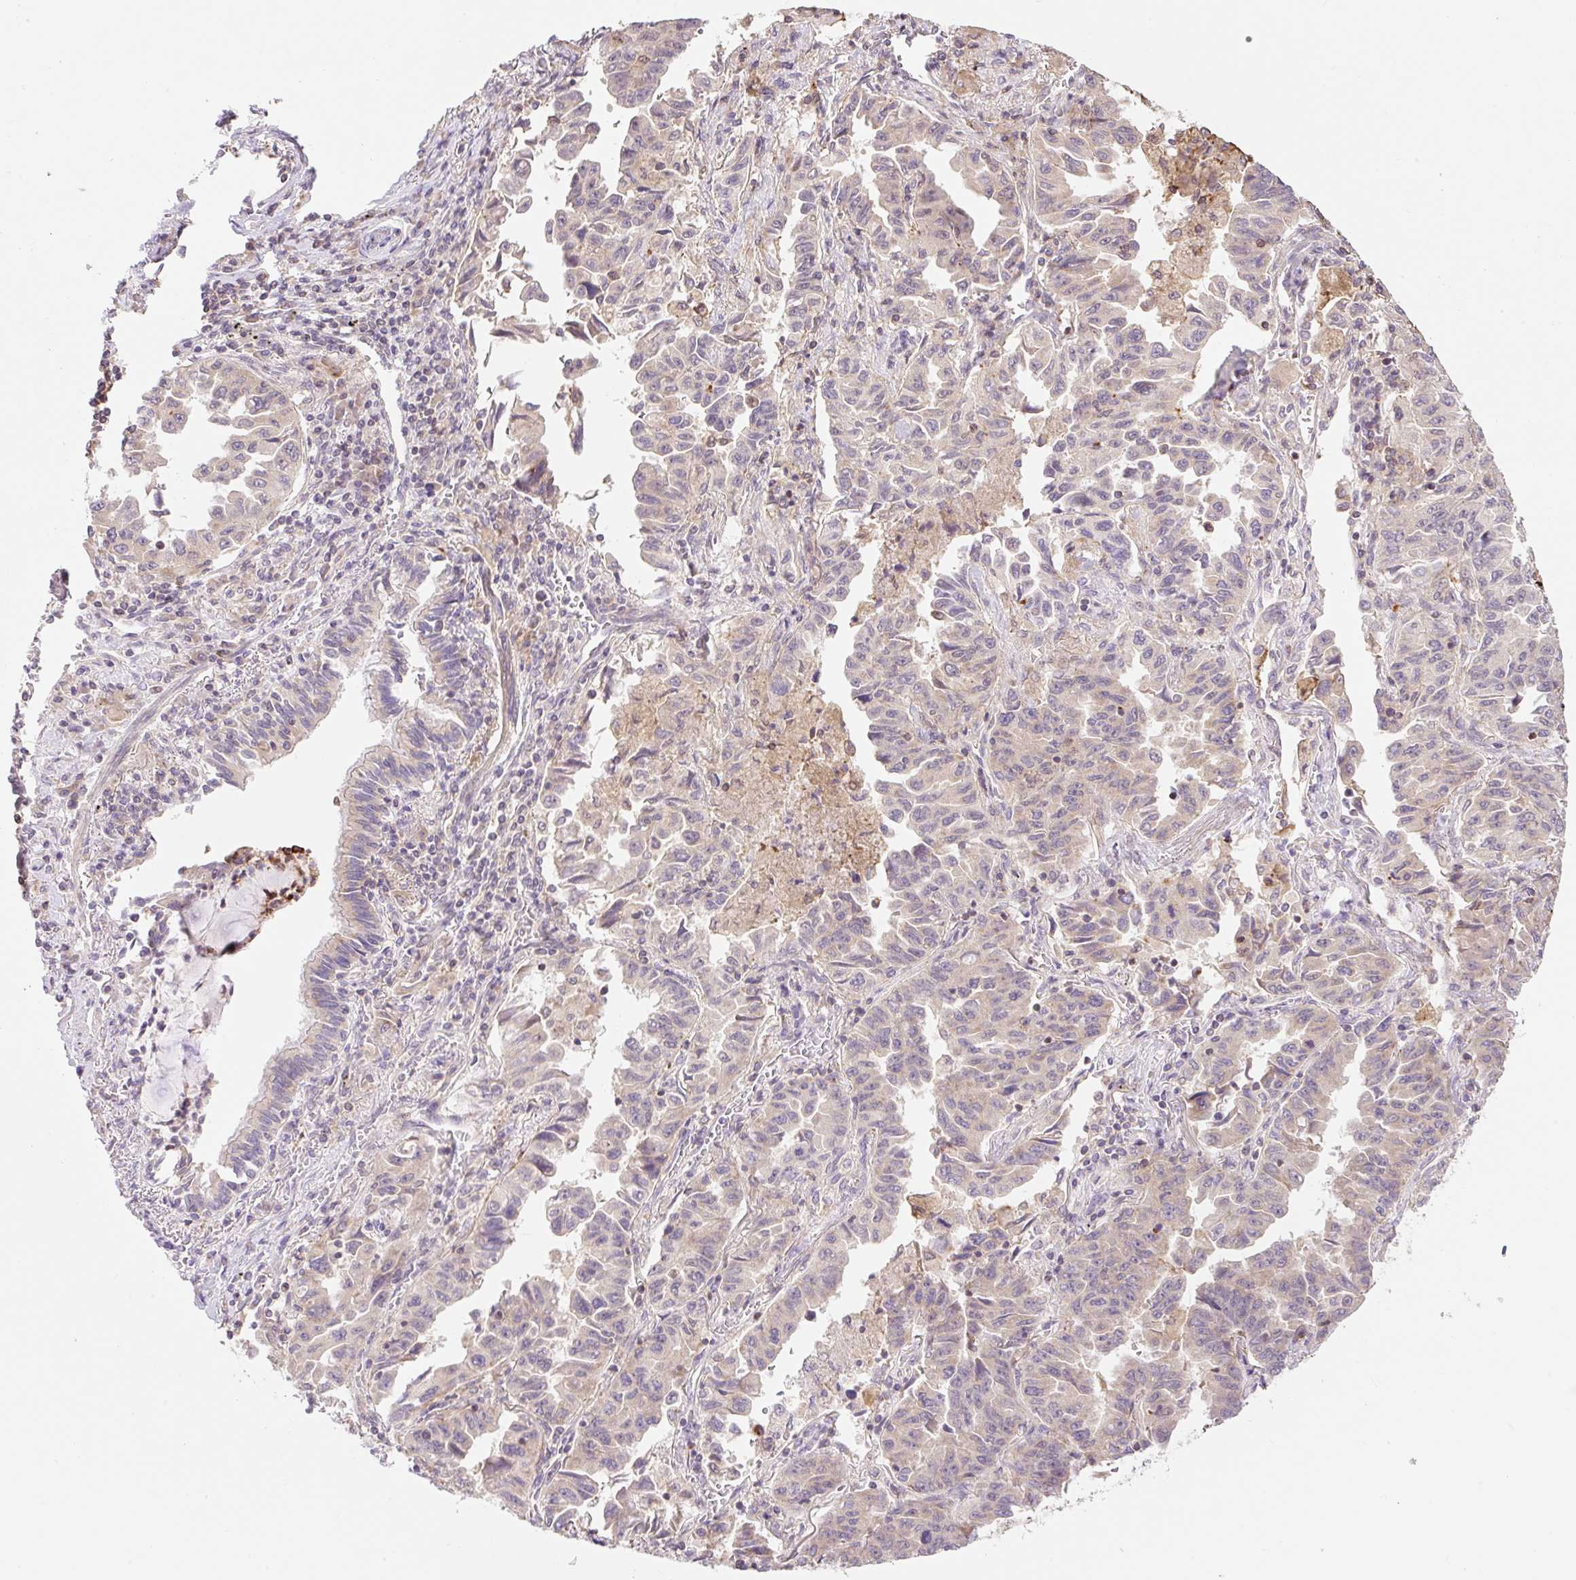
{"staining": {"intensity": "negative", "quantity": "none", "location": "none"}, "tissue": "lung cancer", "cell_type": "Tumor cells", "image_type": "cancer", "snomed": [{"axis": "morphology", "description": "Adenocarcinoma, NOS"}, {"axis": "topography", "description": "Lung"}], "caption": "High power microscopy photomicrograph of an IHC photomicrograph of lung cancer, revealing no significant positivity in tumor cells.", "gene": "EMC10", "patient": {"sex": "female", "age": 51}}